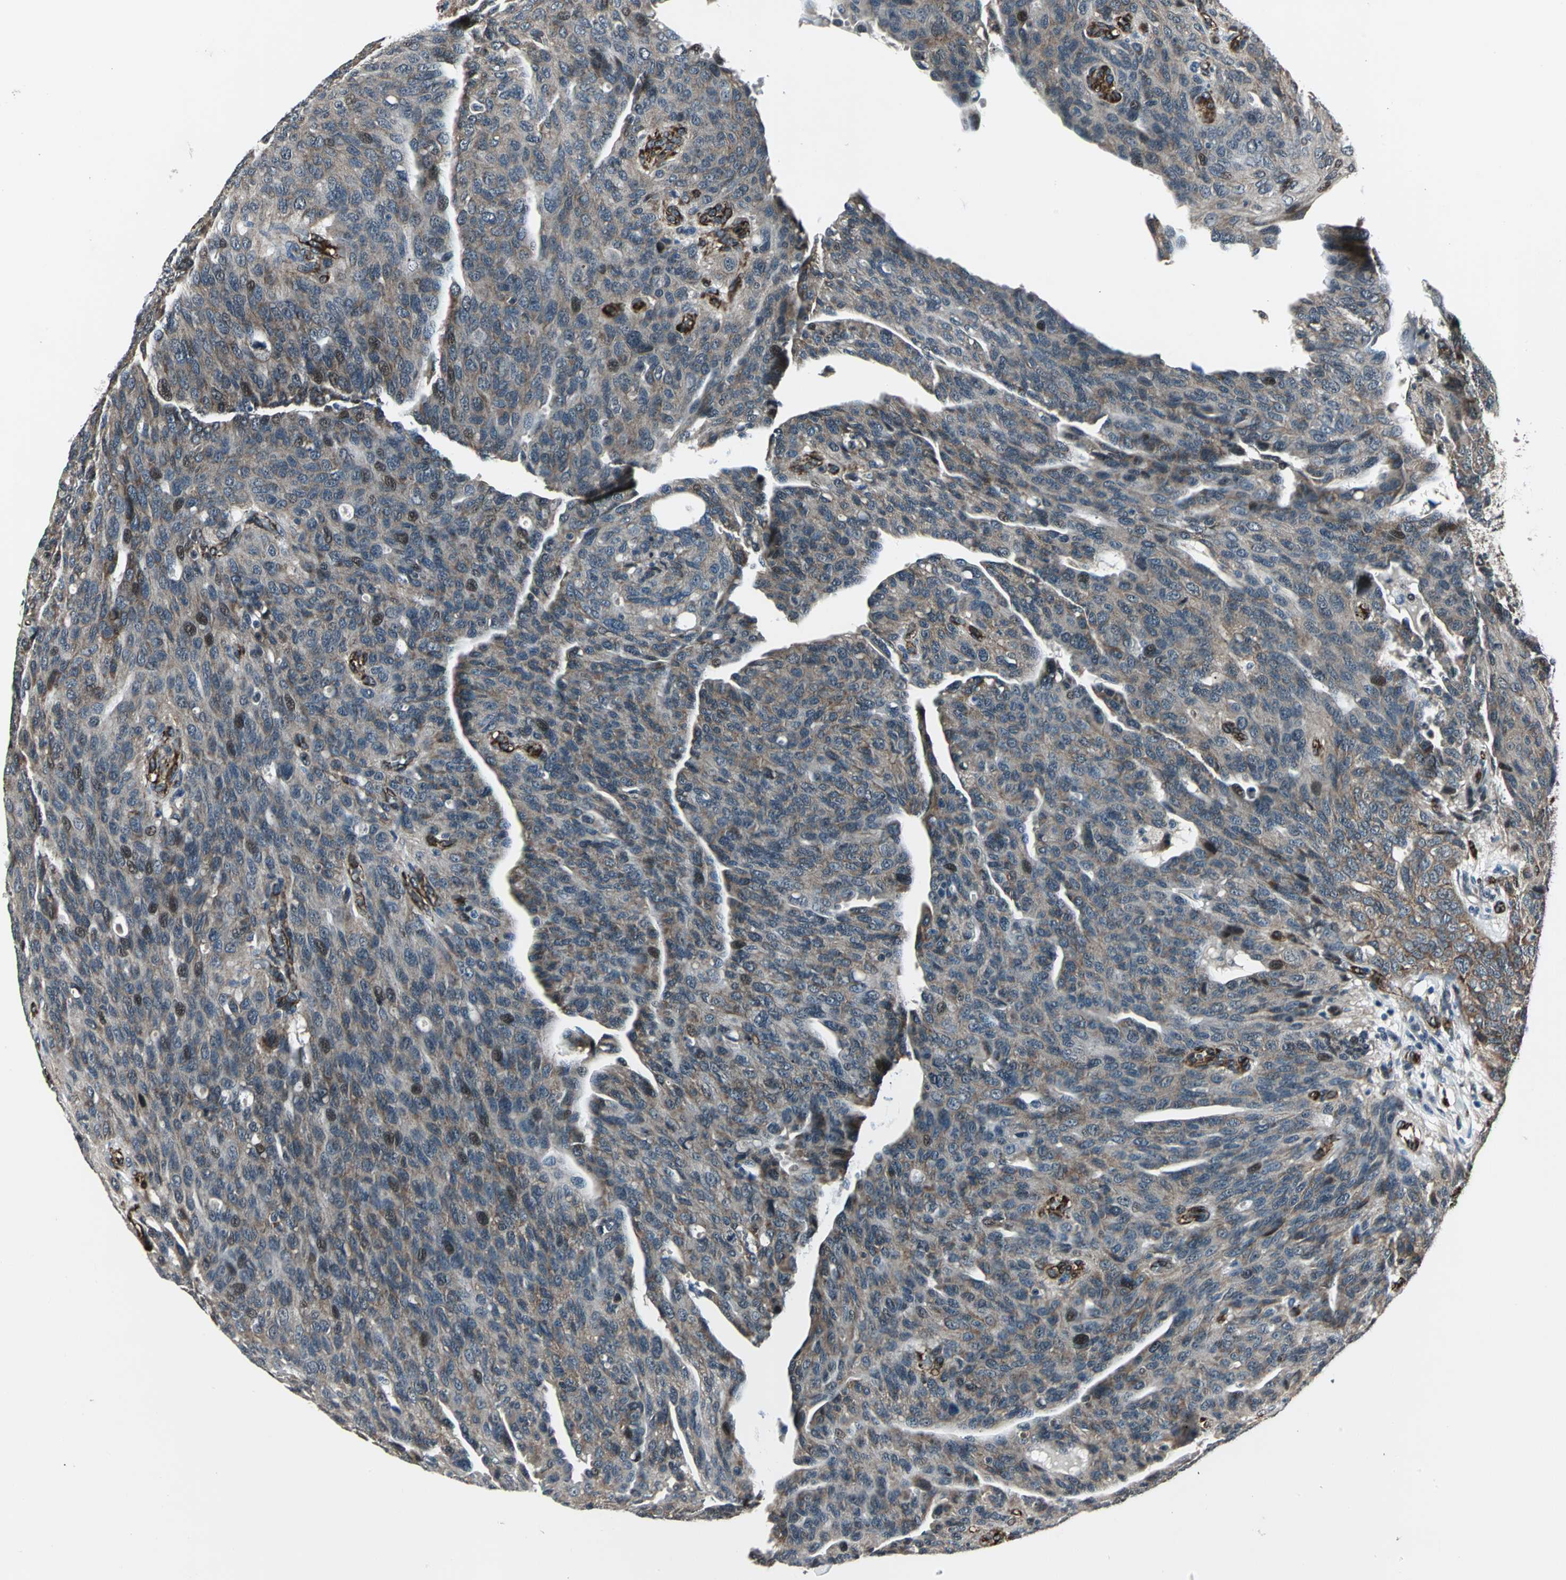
{"staining": {"intensity": "moderate", "quantity": "25%-75%", "location": "cytoplasmic/membranous,nuclear"}, "tissue": "ovarian cancer", "cell_type": "Tumor cells", "image_type": "cancer", "snomed": [{"axis": "morphology", "description": "Carcinoma, endometroid"}, {"axis": "topography", "description": "Ovary"}], "caption": "DAB immunohistochemical staining of human ovarian cancer (endometroid carcinoma) exhibits moderate cytoplasmic/membranous and nuclear protein staining in about 25%-75% of tumor cells.", "gene": "EXD2", "patient": {"sex": "female", "age": 60}}